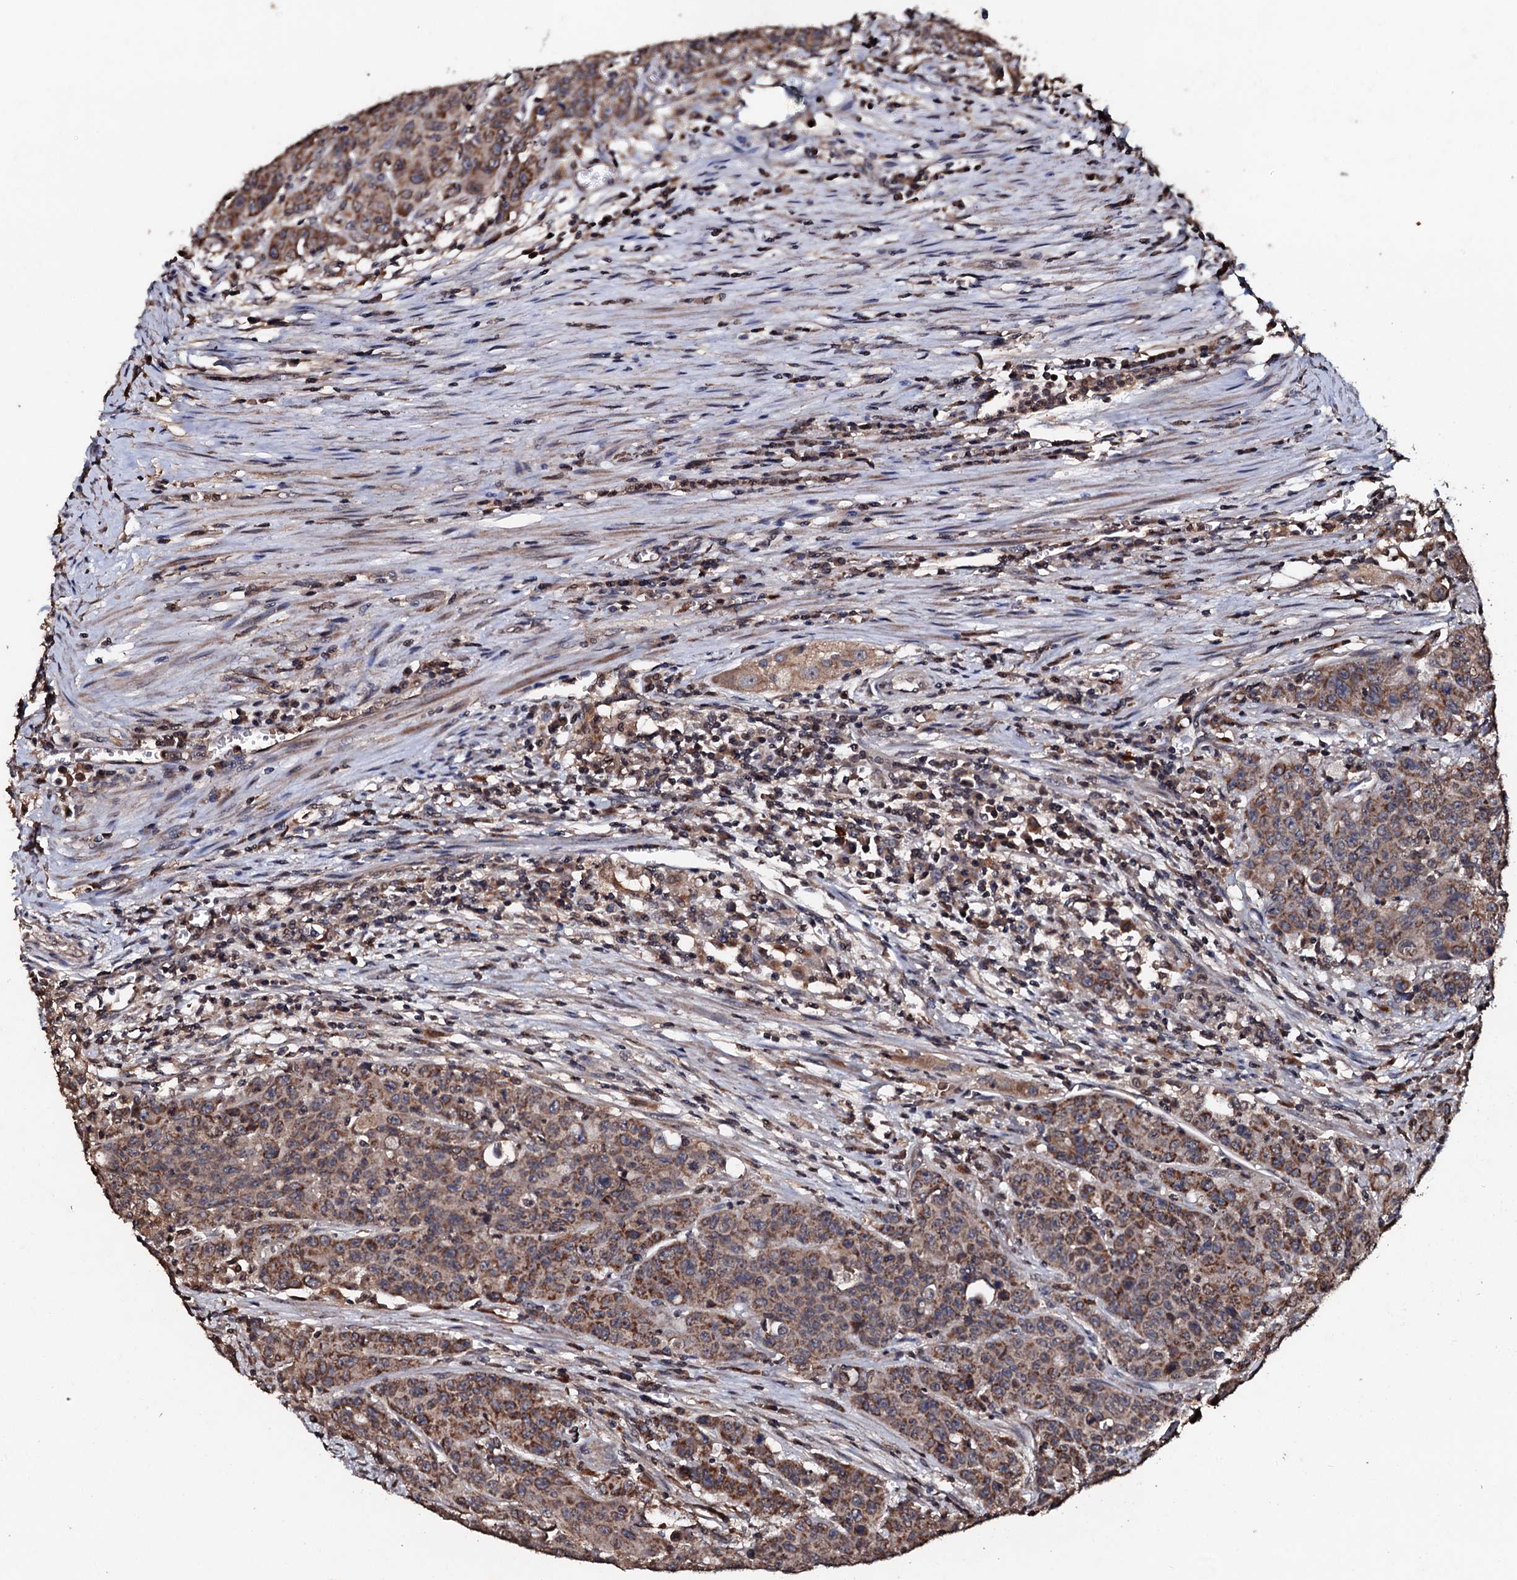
{"staining": {"intensity": "moderate", "quantity": ">75%", "location": "cytoplasmic/membranous"}, "tissue": "colorectal cancer", "cell_type": "Tumor cells", "image_type": "cancer", "snomed": [{"axis": "morphology", "description": "Adenocarcinoma, NOS"}, {"axis": "topography", "description": "Colon"}], "caption": "This is an image of immunohistochemistry (IHC) staining of colorectal cancer (adenocarcinoma), which shows moderate expression in the cytoplasmic/membranous of tumor cells.", "gene": "SDHAF2", "patient": {"sex": "male", "age": 62}}